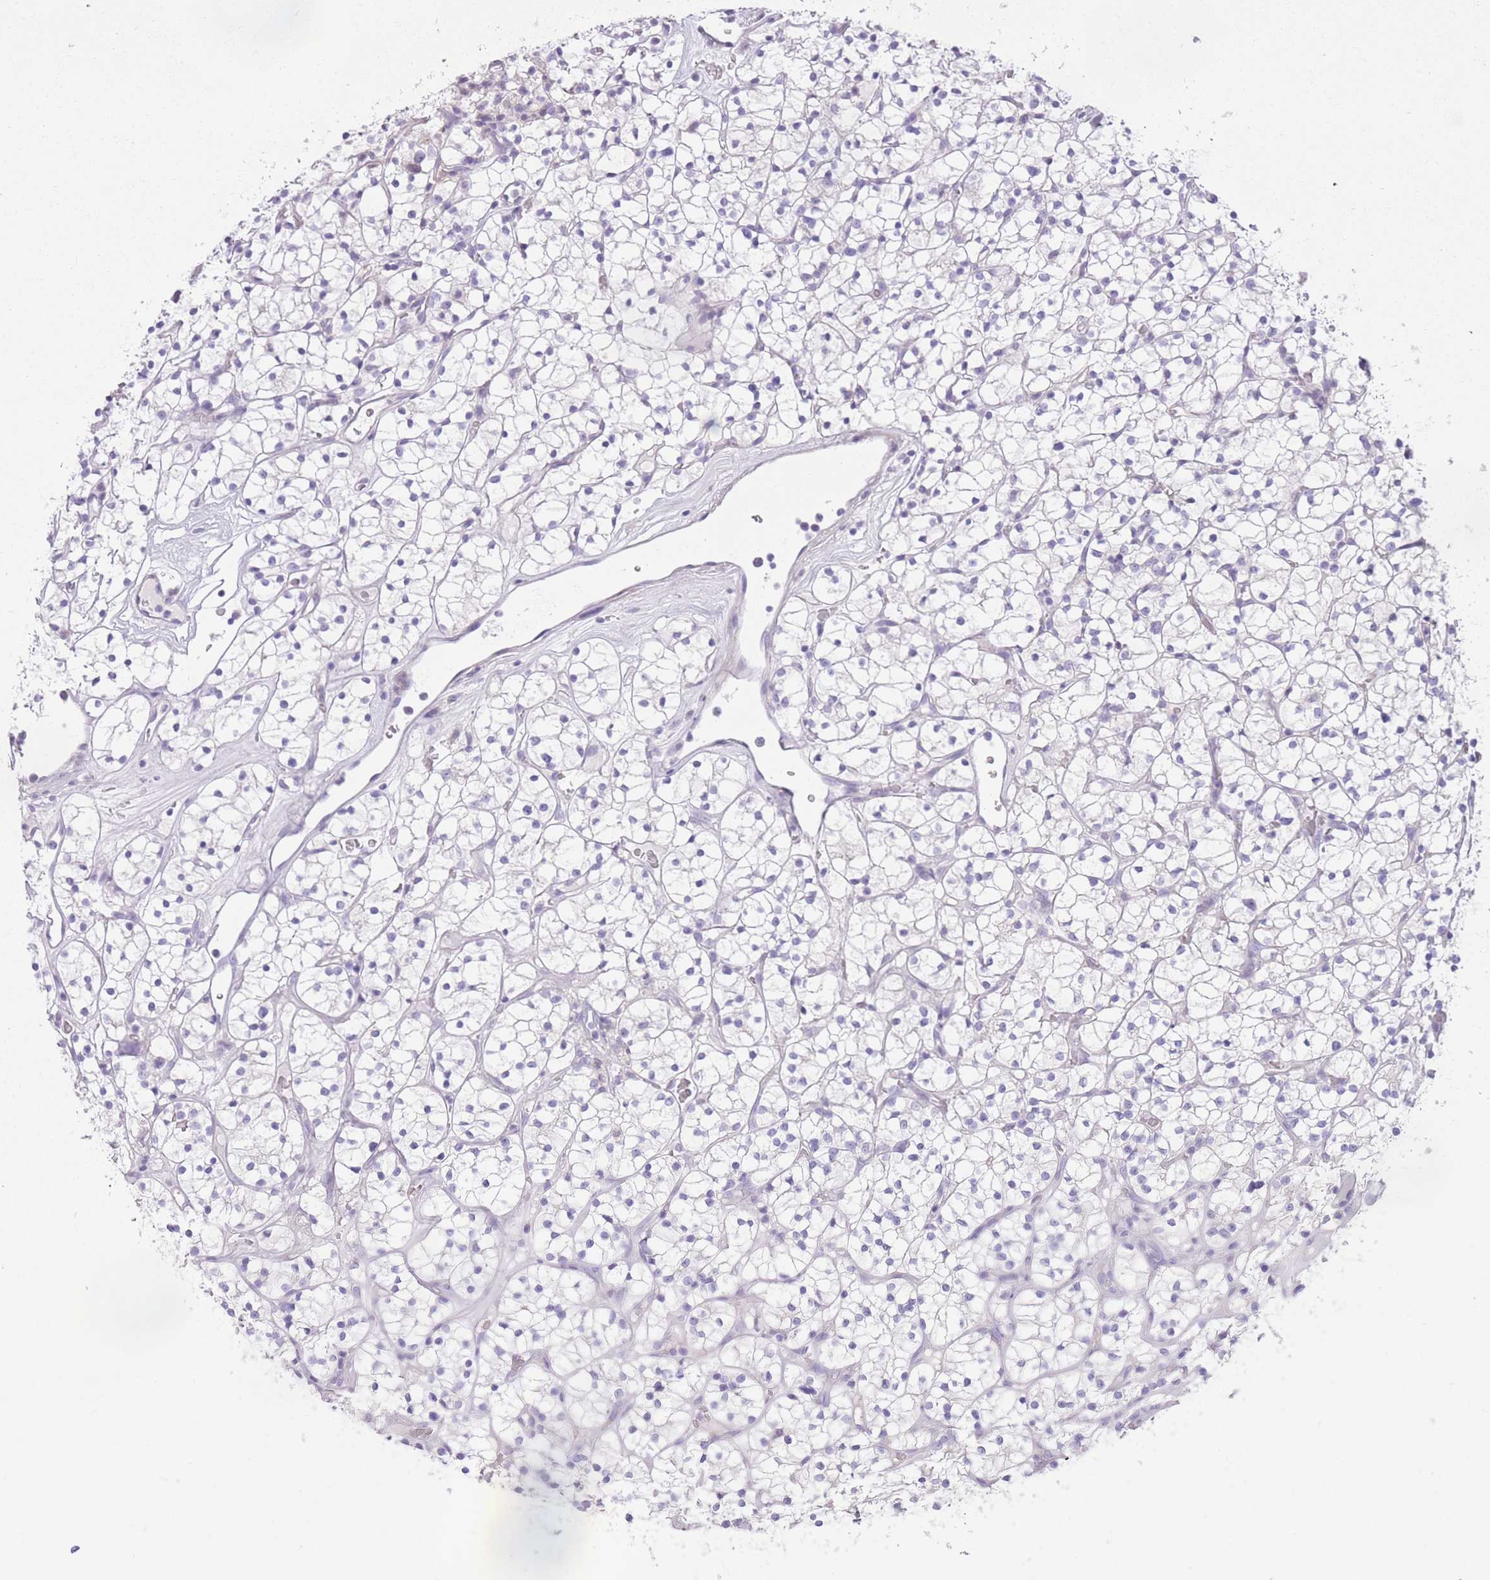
{"staining": {"intensity": "negative", "quantity": "none", "location": "none"}, "tissue": "renal cancer", "cell_type": "Tumor cells", "image_type": "cancer", "snomed": [{"axis": "morphology", "description": "Adenocarcinoma, NOS"}, {"axis": "topography", "description": "Kidney"}], "caption": "This micrograph is of renal adenocarcinoma stained with immunohistochemistry (IHC) to label a protein in brown with the nuclei are counter-stained blue. There is no expression in tumor cells.", "gene": "OR11H12", "patient": {"sex": "female", "age": 64}}